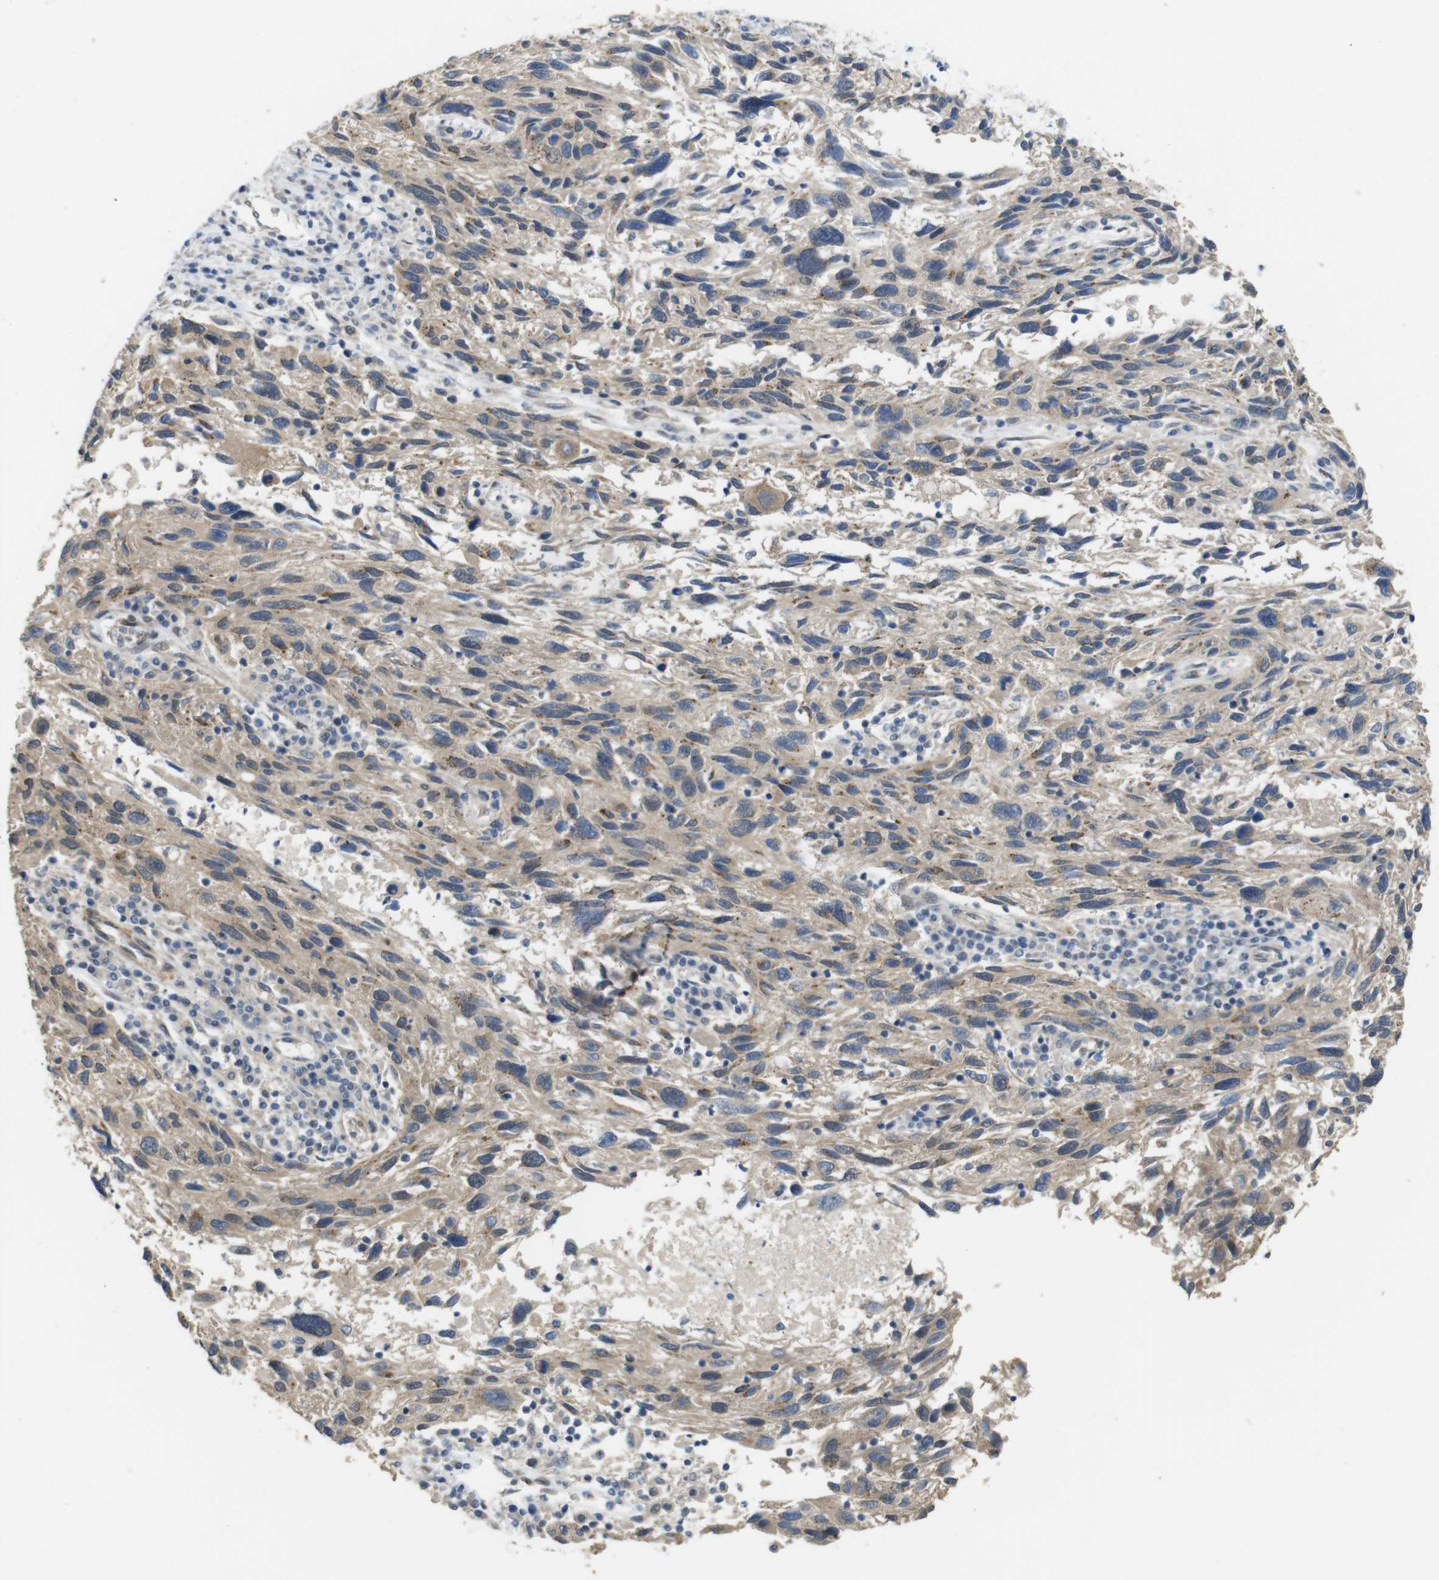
{"staining": {"intensity": "weak", "quantity": "25%-75%", "location": "cytoplasmic/membranous"}, "tissue": "melanoma", "cell_type": "Tumor cells", "image_type": "cancer", "snomed": [{"axis": "morphology", "description": "Malignant melanoma, NOS"}, {"axis": "topography", "description": "Skin"}], "caption": "A high-resolution micrograph shows IHC staining of malignant melanoma, which reveals weak cytoplasmic/membranous expression in approximately 25%-75% of tumor cells.", "gene": "CDC34", "patient": {"sex": "male", "age": 53}}